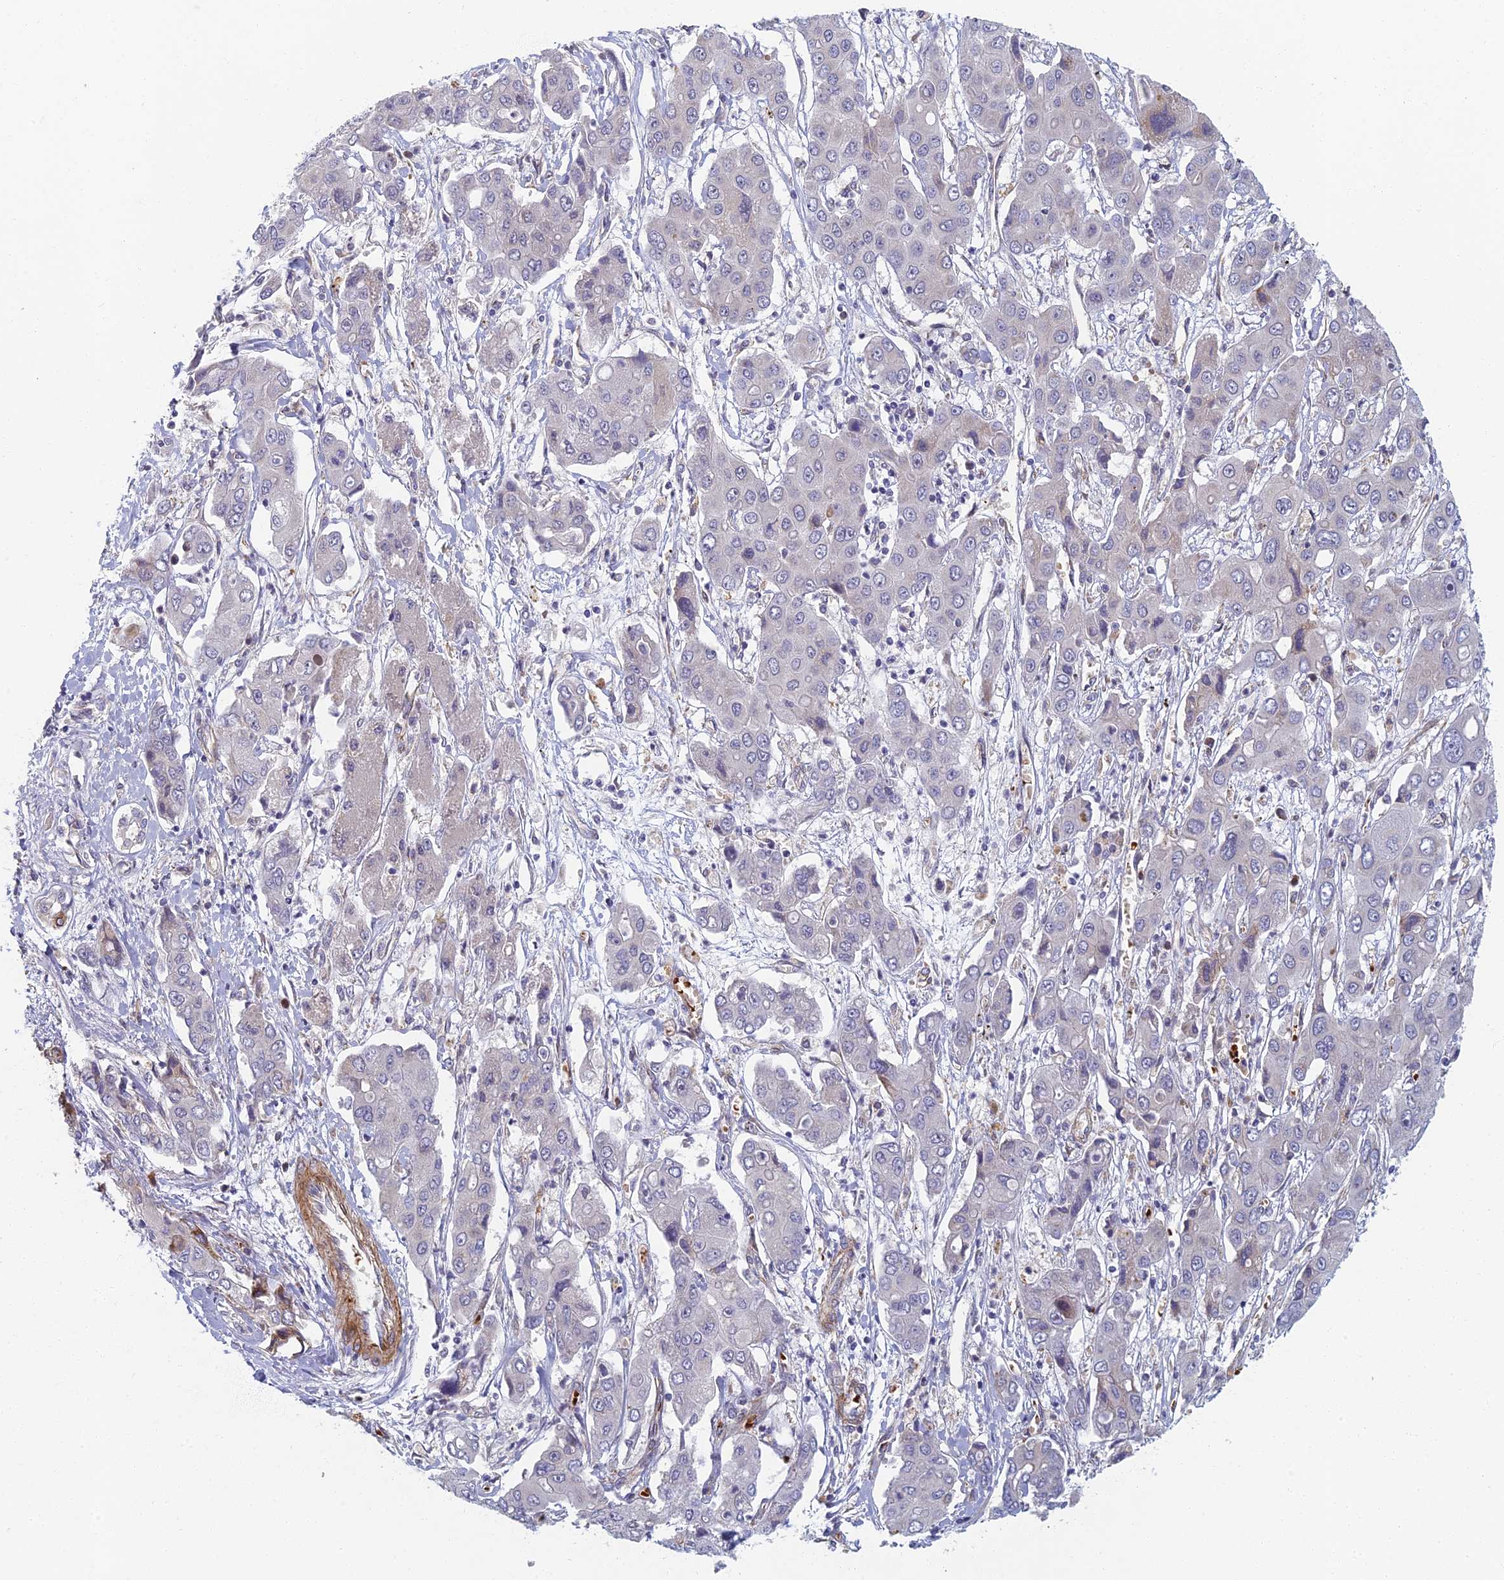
{"staining": {"intensity": "moderate", "quantity": "25%-75%", "location": "cytoplasmic/membranous"}, "tissue": "liver cancer", "cell_type": "Tumor cells", "image_type": "cancer", "snomed": [{"axis": "morphology", "description": "Cholangiocarcinoma"}, {"axis": "topography", "description": "Liver"}], "caption": "A photomicrograph of human liver cholangiocarcinoma stained for a protein shows moderate cytoplasmic/membranous brown staining in tumor cells.", "gene": "ABCB10", "patient": {"sex": "male", "age": 67}}